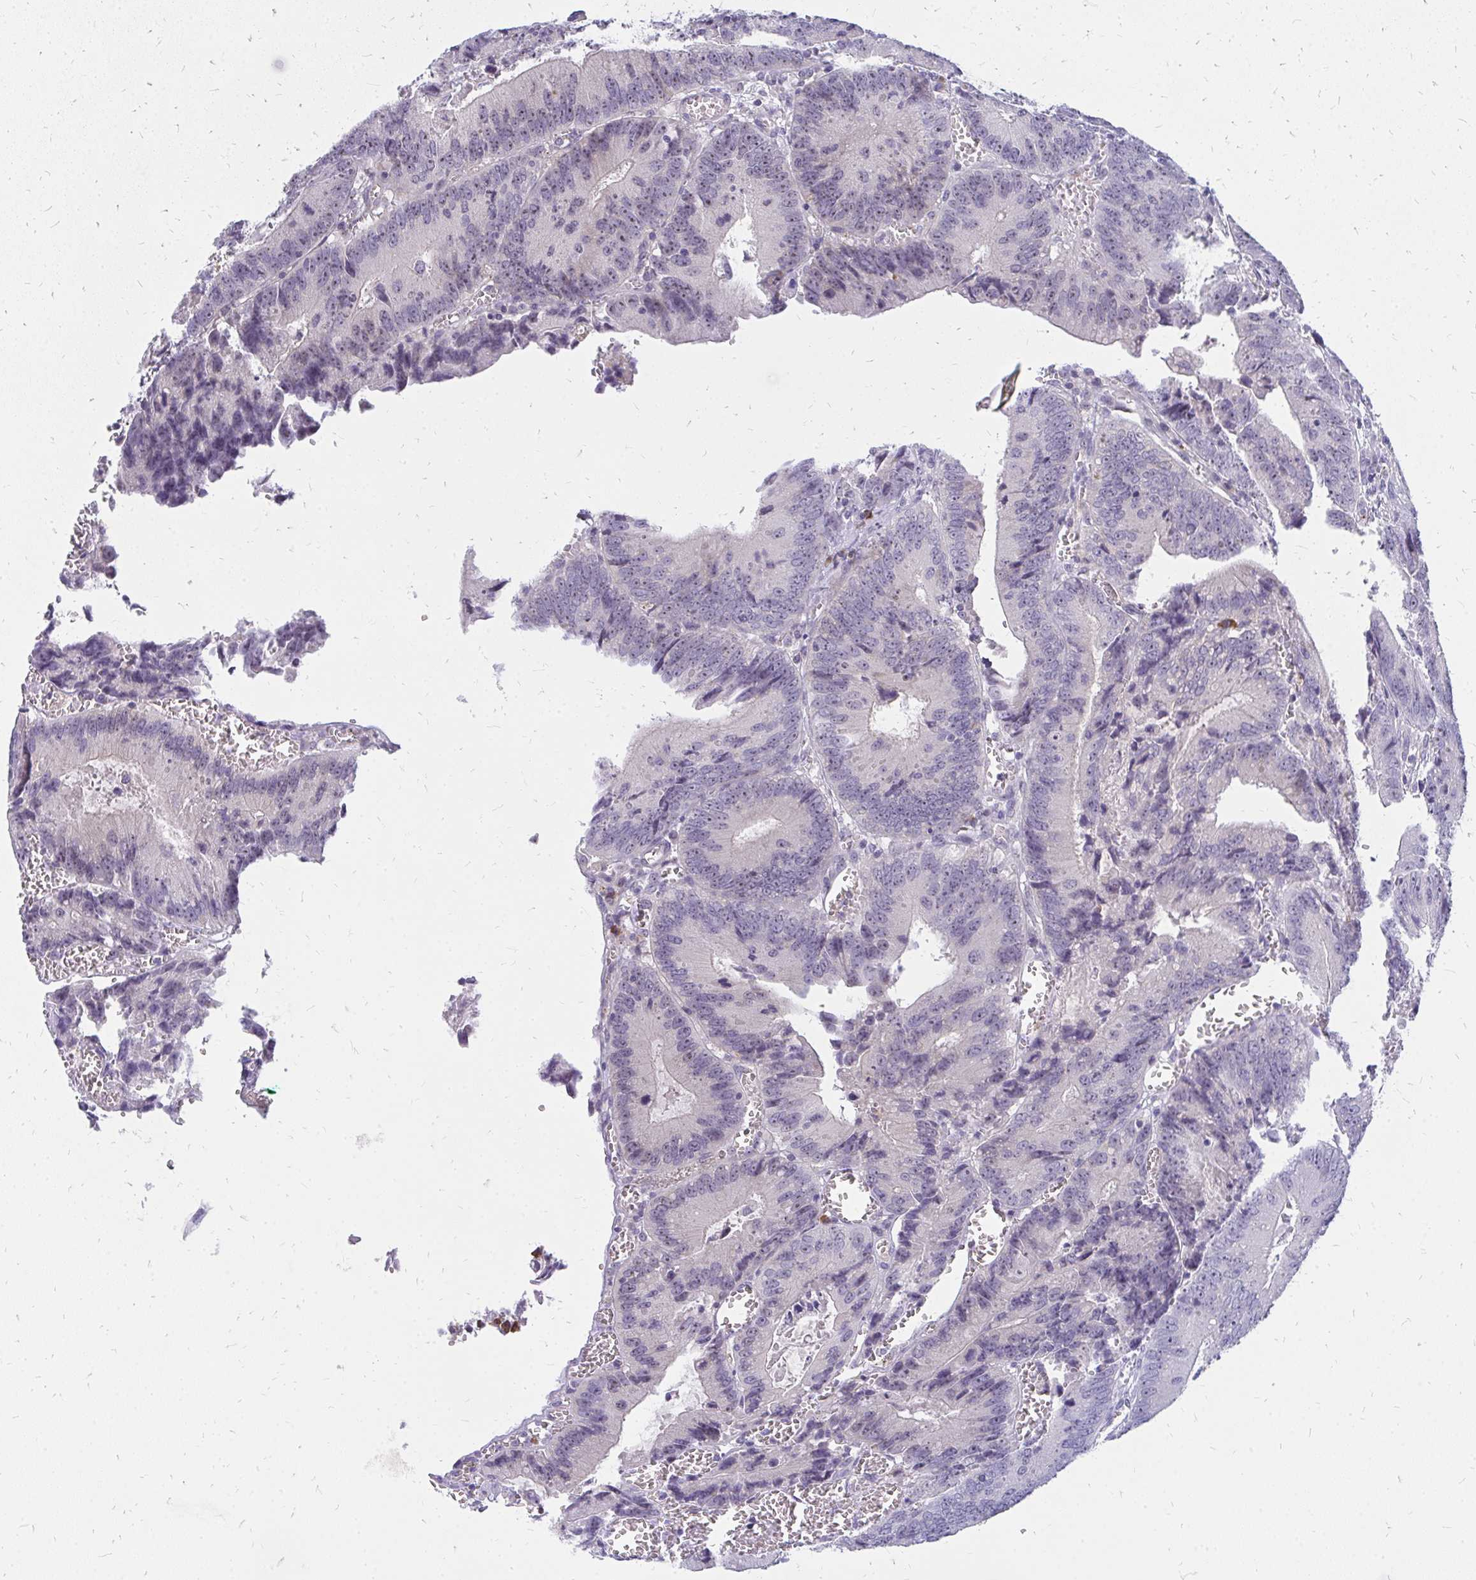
{"staining": {"intensity": "weak", "quantity": "25%-75%", "location": "nuclear"}, "tissue": "colorectal cancer", "cell_type": "Tumor cells", "image_type": "cancer", "snomed": [{"axis": "morphology", "description": "Adenocarcinoma, NOS"}, {"axis": "topography", "description": "Rectum"}], "caption": "Immunohistochemistry (IHC) image of neoplastic tissue: human colorectal adenocarcinoma stained using IHC shows low levels of weak protein expression localized specifically in the nuclear of tumor cells, appearing as a nuclear brown color.", "gene": "FAM9A", "patient": {"sex": "female", "age": 81}}